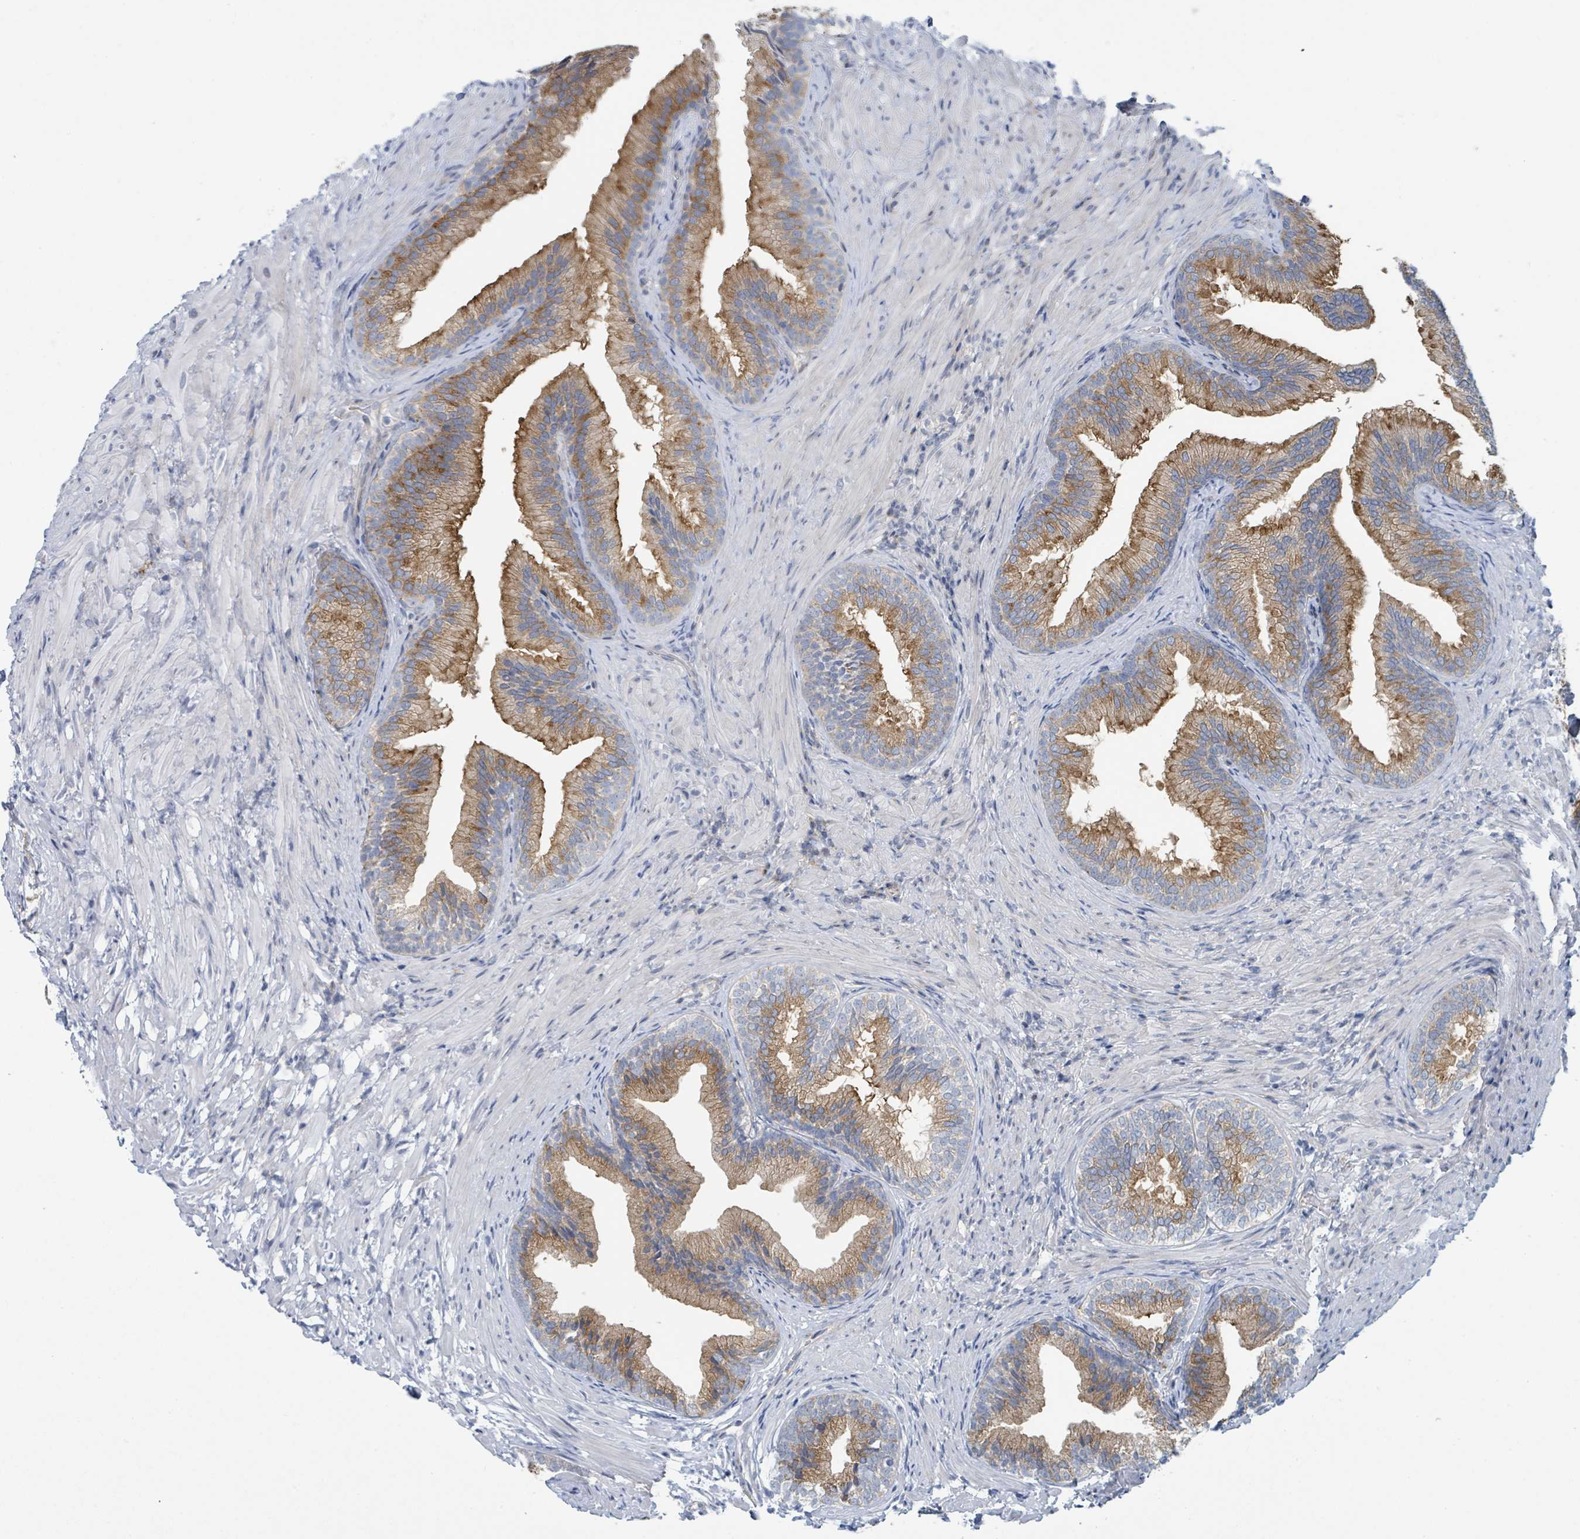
{"staining": {"intensity": "moderate", "quantity": ">75%", "location": "cytoplasmic/membranous"}, "tissue": "prostate", "cell_type": "Glandular cells", "image_type": "normal", "snomed": [{"axis": "morphology", "description": "Normal tissue, NOS"}, {"axis": "topography", "description": "Prostate"}], "caption": "This micrograph exhibits IHC staining of unremarkable prostate, with medium moderate cytoplasmic/membranous positivity in approximately >75% of glandular cells.", "gene": "ANKRD55", "patient": {"sex": "male", "age": 76}}